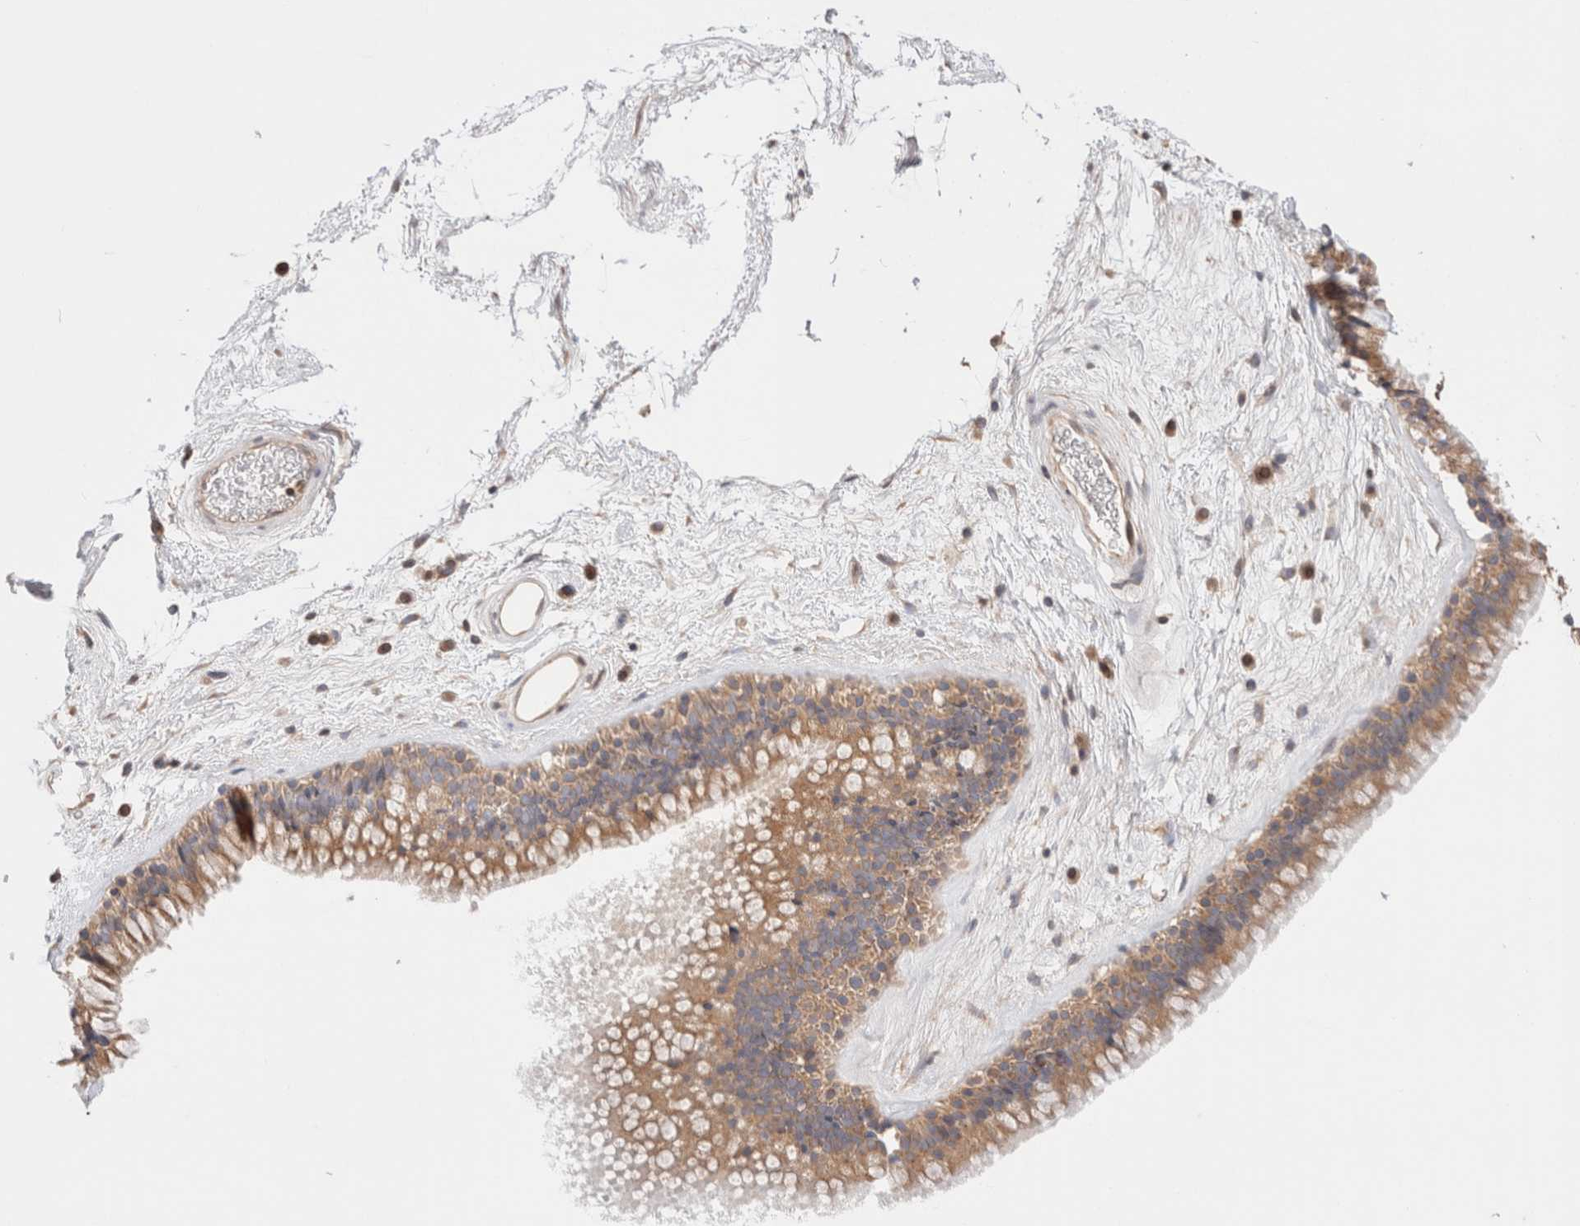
{"staining": {"intensity": "moderate", "quantity": ">75%", "location": "cytoplasmic/membranous"}, "tissue": "nasopharynx", "cell_type": "Respiratory epithelial cells", "image_type": "normal", "snomed": [{"axis": "morphology", "description": "Normal tissue, NOS"}, {"axis": "morphology", "description": "Inflammation, NOS"}, {"axis": "topography", "description": "Nasopharynx"}], "caption": "IHC staining of benign nasopharynx, which exhibits medium levels of moderate cytoplasmic/membranous staining in approximately >75% of respiratory epithelial cells indicating moderate cytoplasmic/membranous protein staining. The staining was performed using DAB (3,3'-diaminobenzidine) (brown) for protein detection and nuclei were counterstained in hematoxylin (blue).", "gene": "SIKE1", "patient": {"sex": "male", "age": 48}}